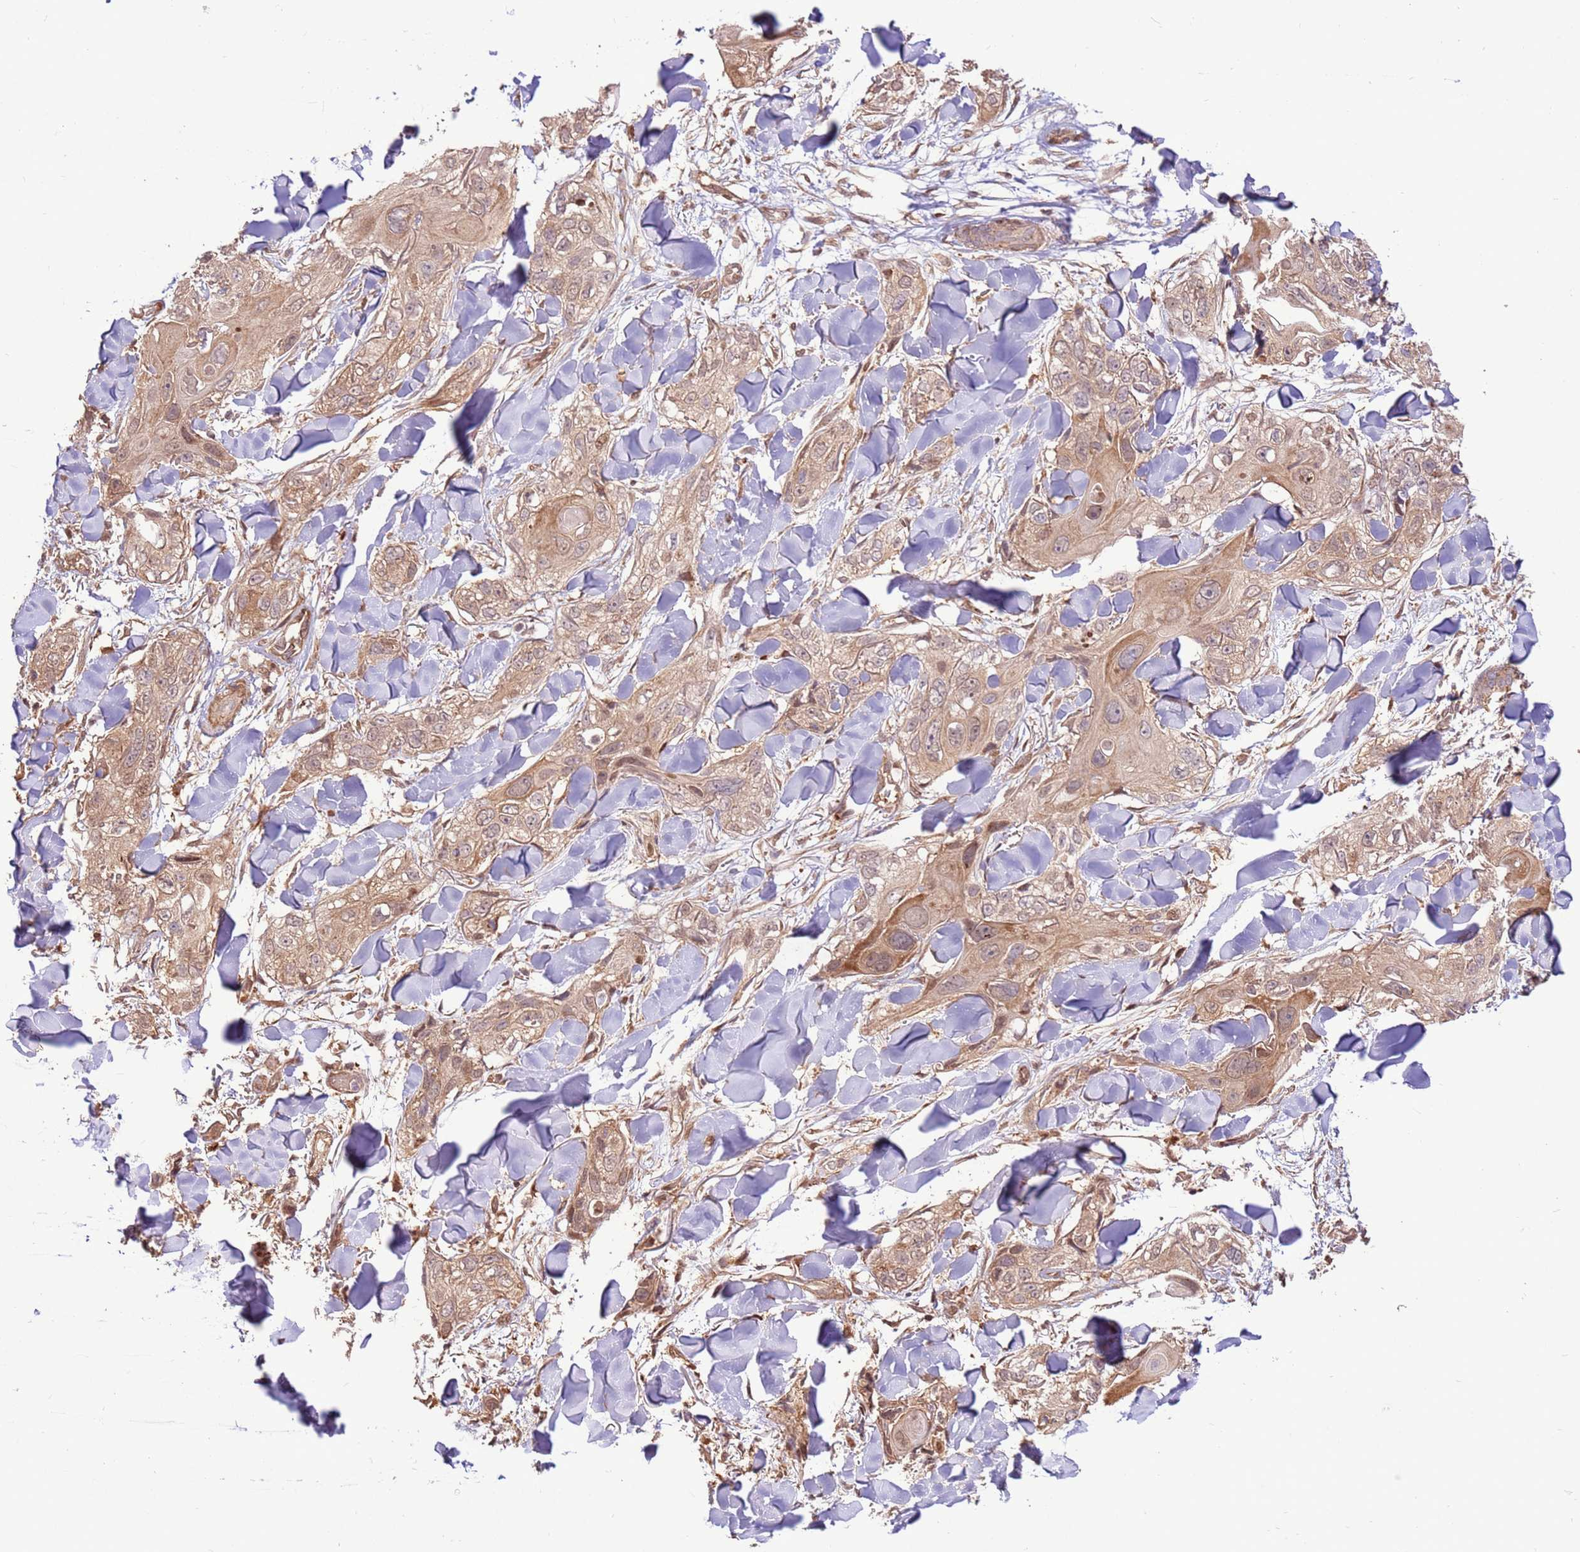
{"staining": {"intensity": "weak", "quantity": ">75%", "location": "cytoplasmic/membranous,nuclear"}, "tissue": "skin cancer", "cell_type": "Tumor cells", "image_type": "cancer", "snomed": [{"axis": "morphology", "description": "Normal tissue, NOS"}, {"axis": "morphology", "description": "Squamous cell carcinoma, NOS"}, {"axis": "topography", "description": "Skin"}], "caption": "Immunohistochemical staining of human skin cancer shows low levels of weak cytoplasmic/membranous and nuclear positivity in about >75% of tumor cells.", "gene": "CCDC112", "patient": {"sex": "male", "age": 72}}